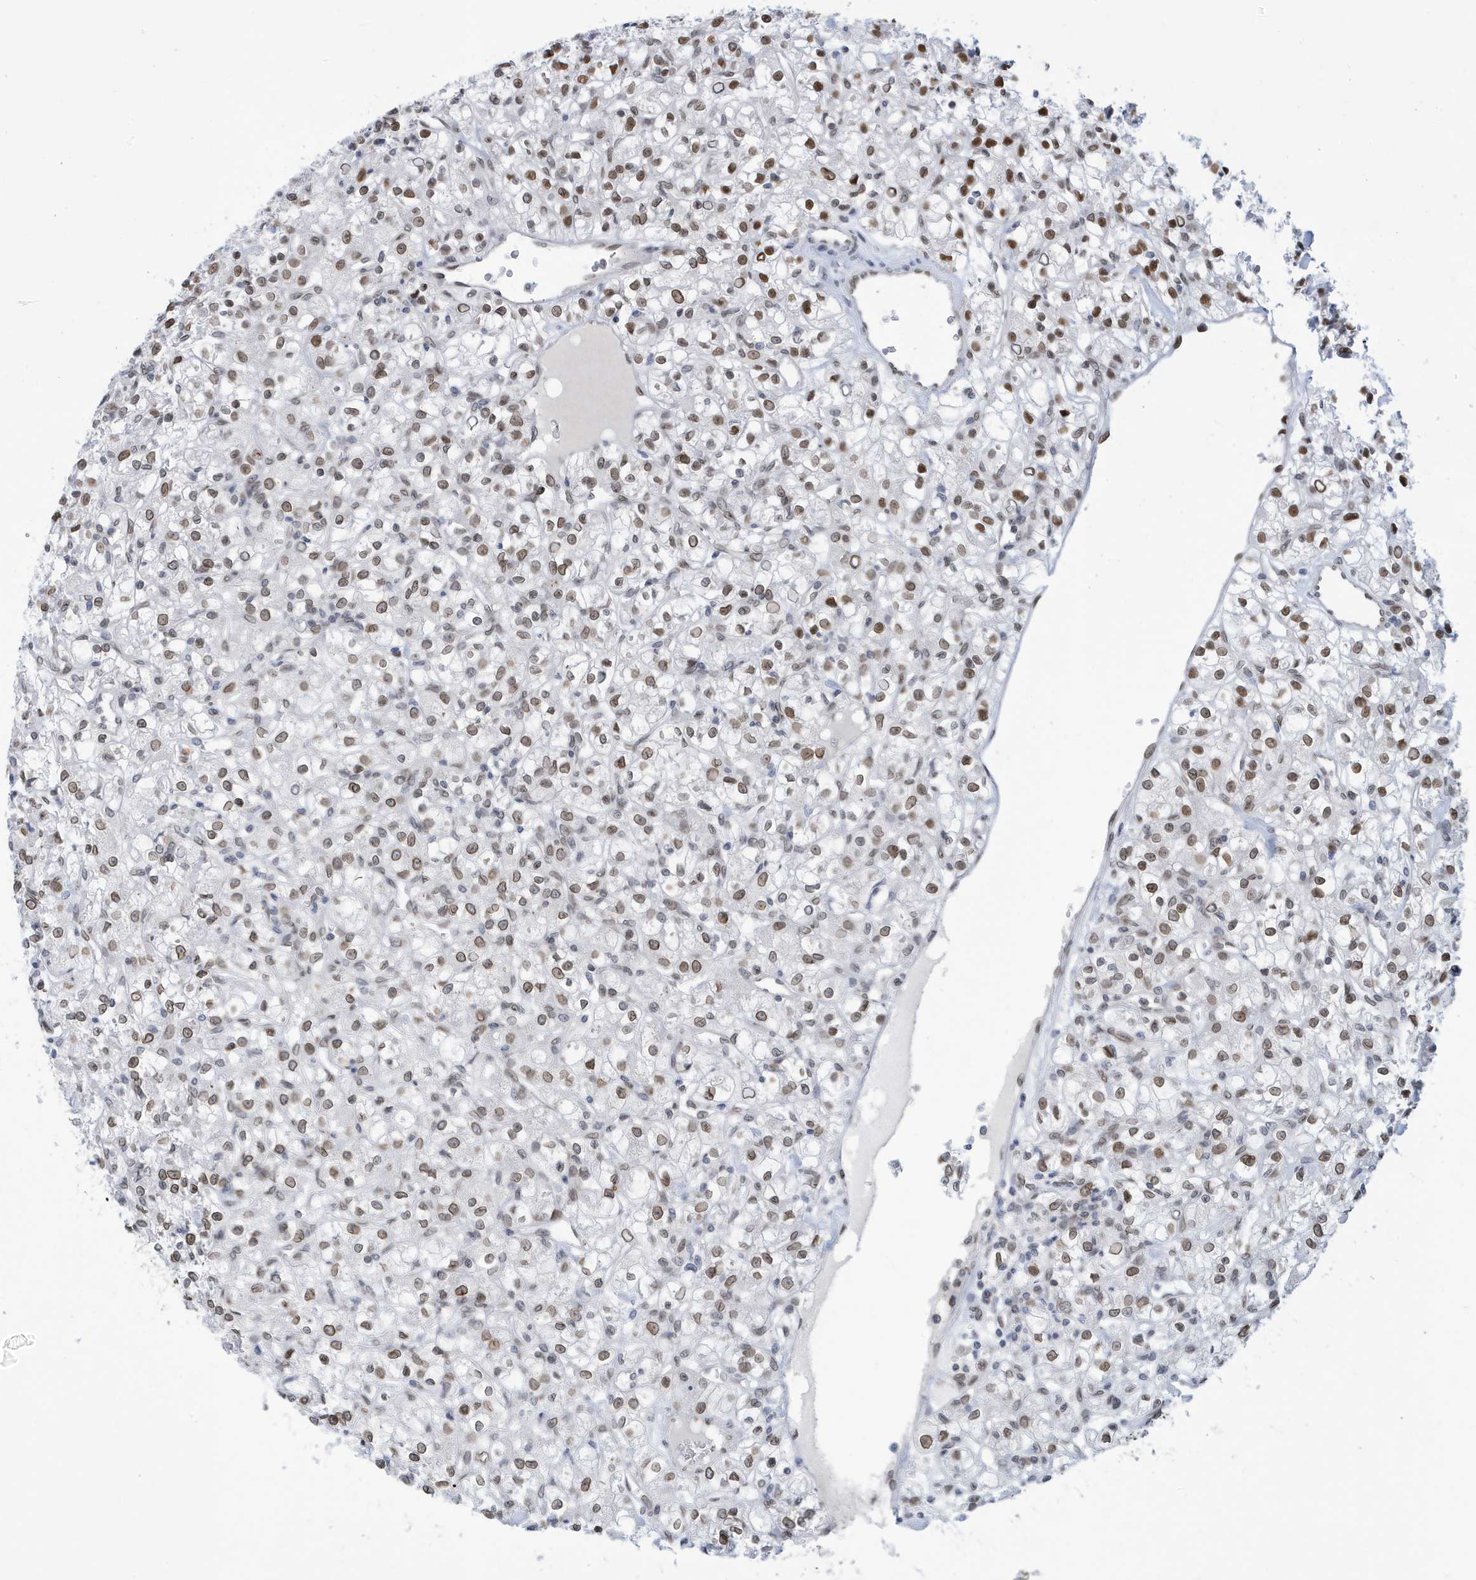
{"staining": {"intensity": "moderate", "quantity": ">75%", "location": "nuclear"}, "tissue": "renal cancer", "cell_type": "Tumor cells", "image_type": "cancer", "snomed": [{"axis": "morphology", "description": "Adenocarcinoma, NOS"}, {"axis": "topography", "description": "Kidney"}], "caption": "The micrograph exhibits staining of adenocarcinoma (renal), revealing moderate nuclear protein positivity (brown color) within tumor cells.", "gene": "PCYT1A", "patient": {"sex": "female", "age": 59}}